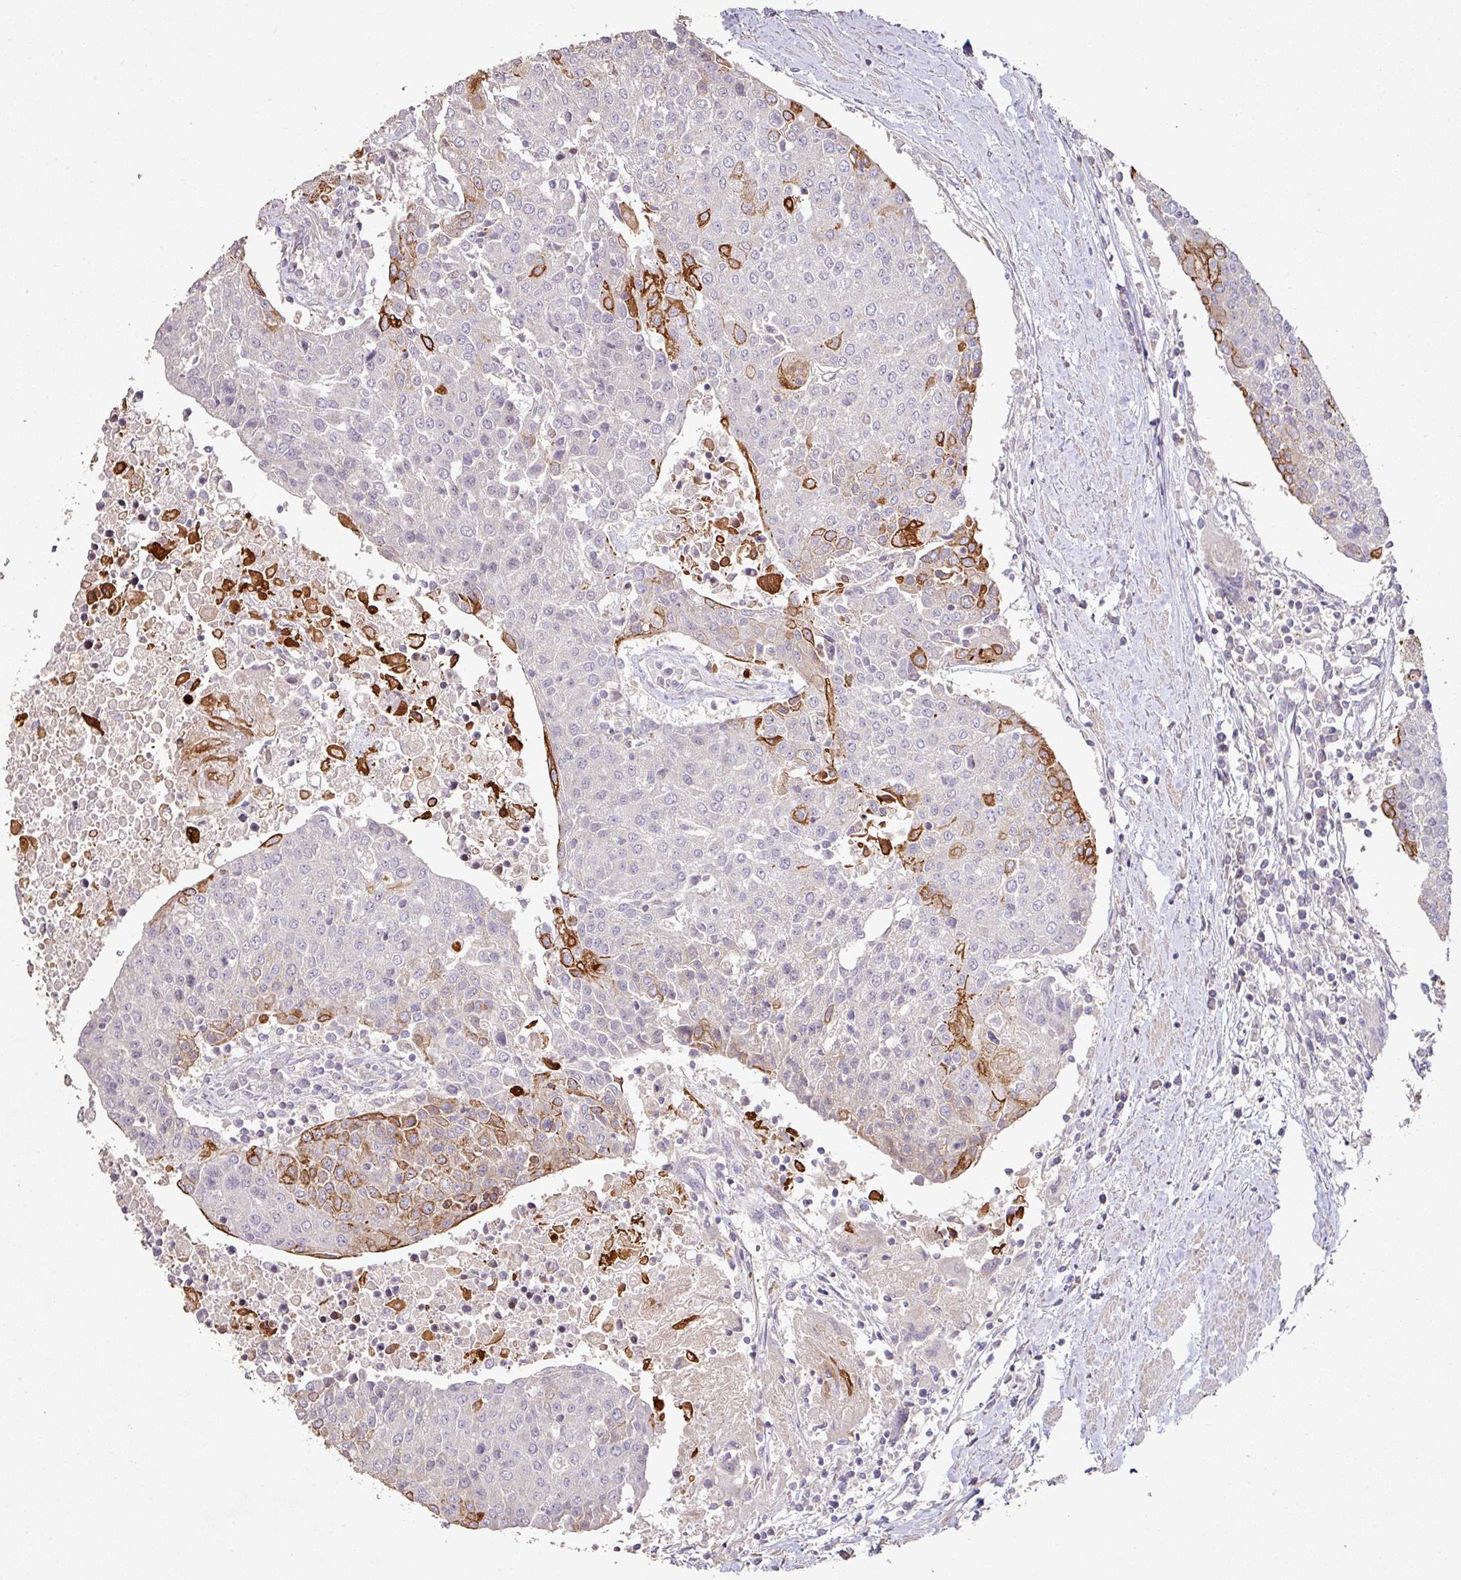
{"staining": {"intensity": "strong", "quantity": "<25%", "location": "cytoplasmic/membranous"}, "tissue": "urothelial cancer", "cell_type": "Tumor cells", "image_type": "cancer", "snomed": [{"axis": "morphology", "description": "Urothelial carcinoma, High grade"}, {"axis": "topography", "description": "Urinary bladder"}], "caption": "This is an image of immunohistochemistry staining of high-grade urothelial carcinoma, which shows strong staining in the cytoplasmic/membranous of tumor cells.", "gene": "RPL23A", "patient": {"sex": "female", "age": 85}}